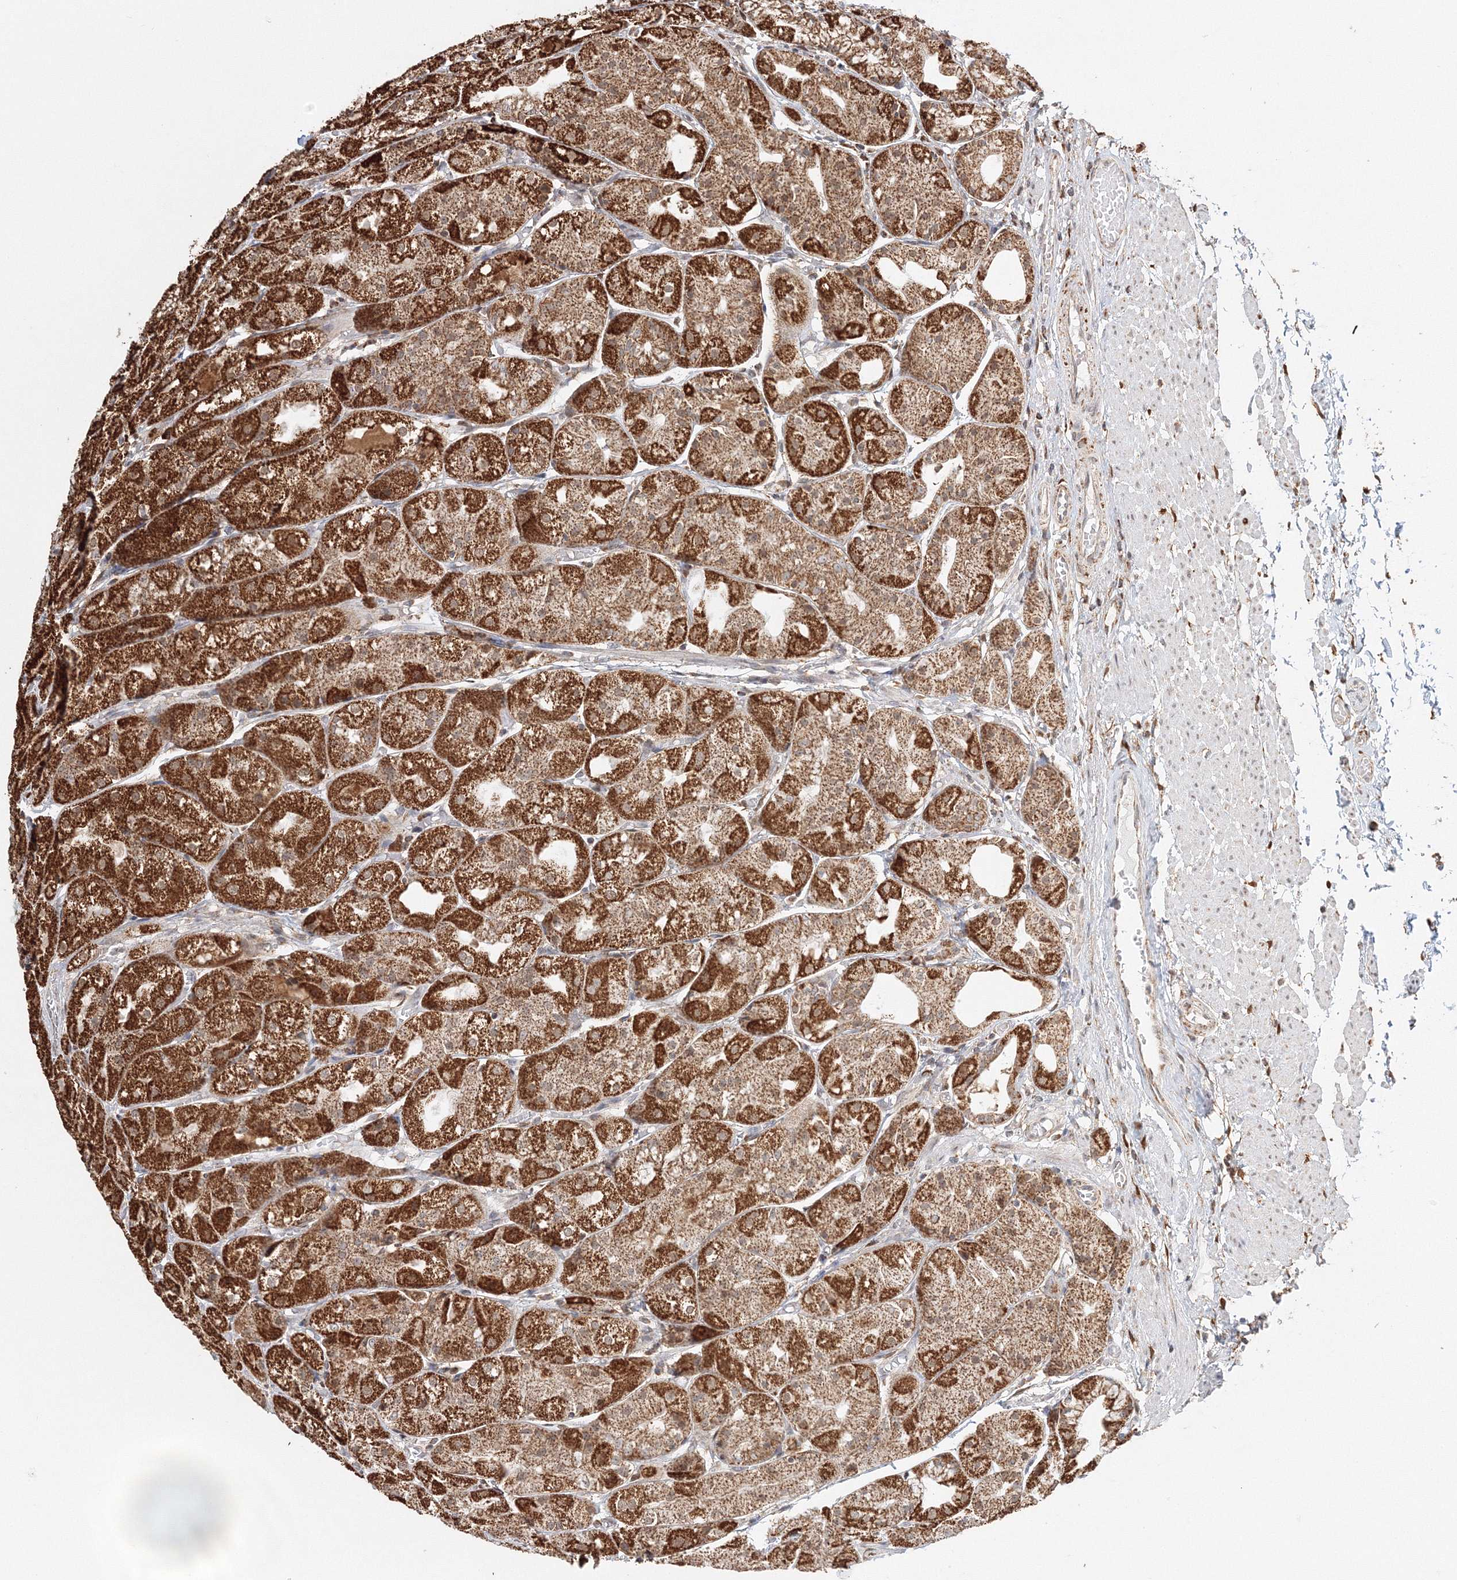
{"staining": {"intensity": "strong", "quantity": ">75%", "location": "cytoplasmic/membranous"}, "tissue": "stomach", "cell_type": "Glandular cells", "image_type": "normal", "snomed": [{"axis": "morphology", "description": "Normal tissue, NOS"}, {"axis": "topography", "description": "Stomach, upper"}], "caption": "Protein expression analysis of benign stomach displays strong cytoplasmic/membranous staining in about >75% of glandular cells.", "gene": "PSMD6", "patient": {"sex": "male", "age": 72}}